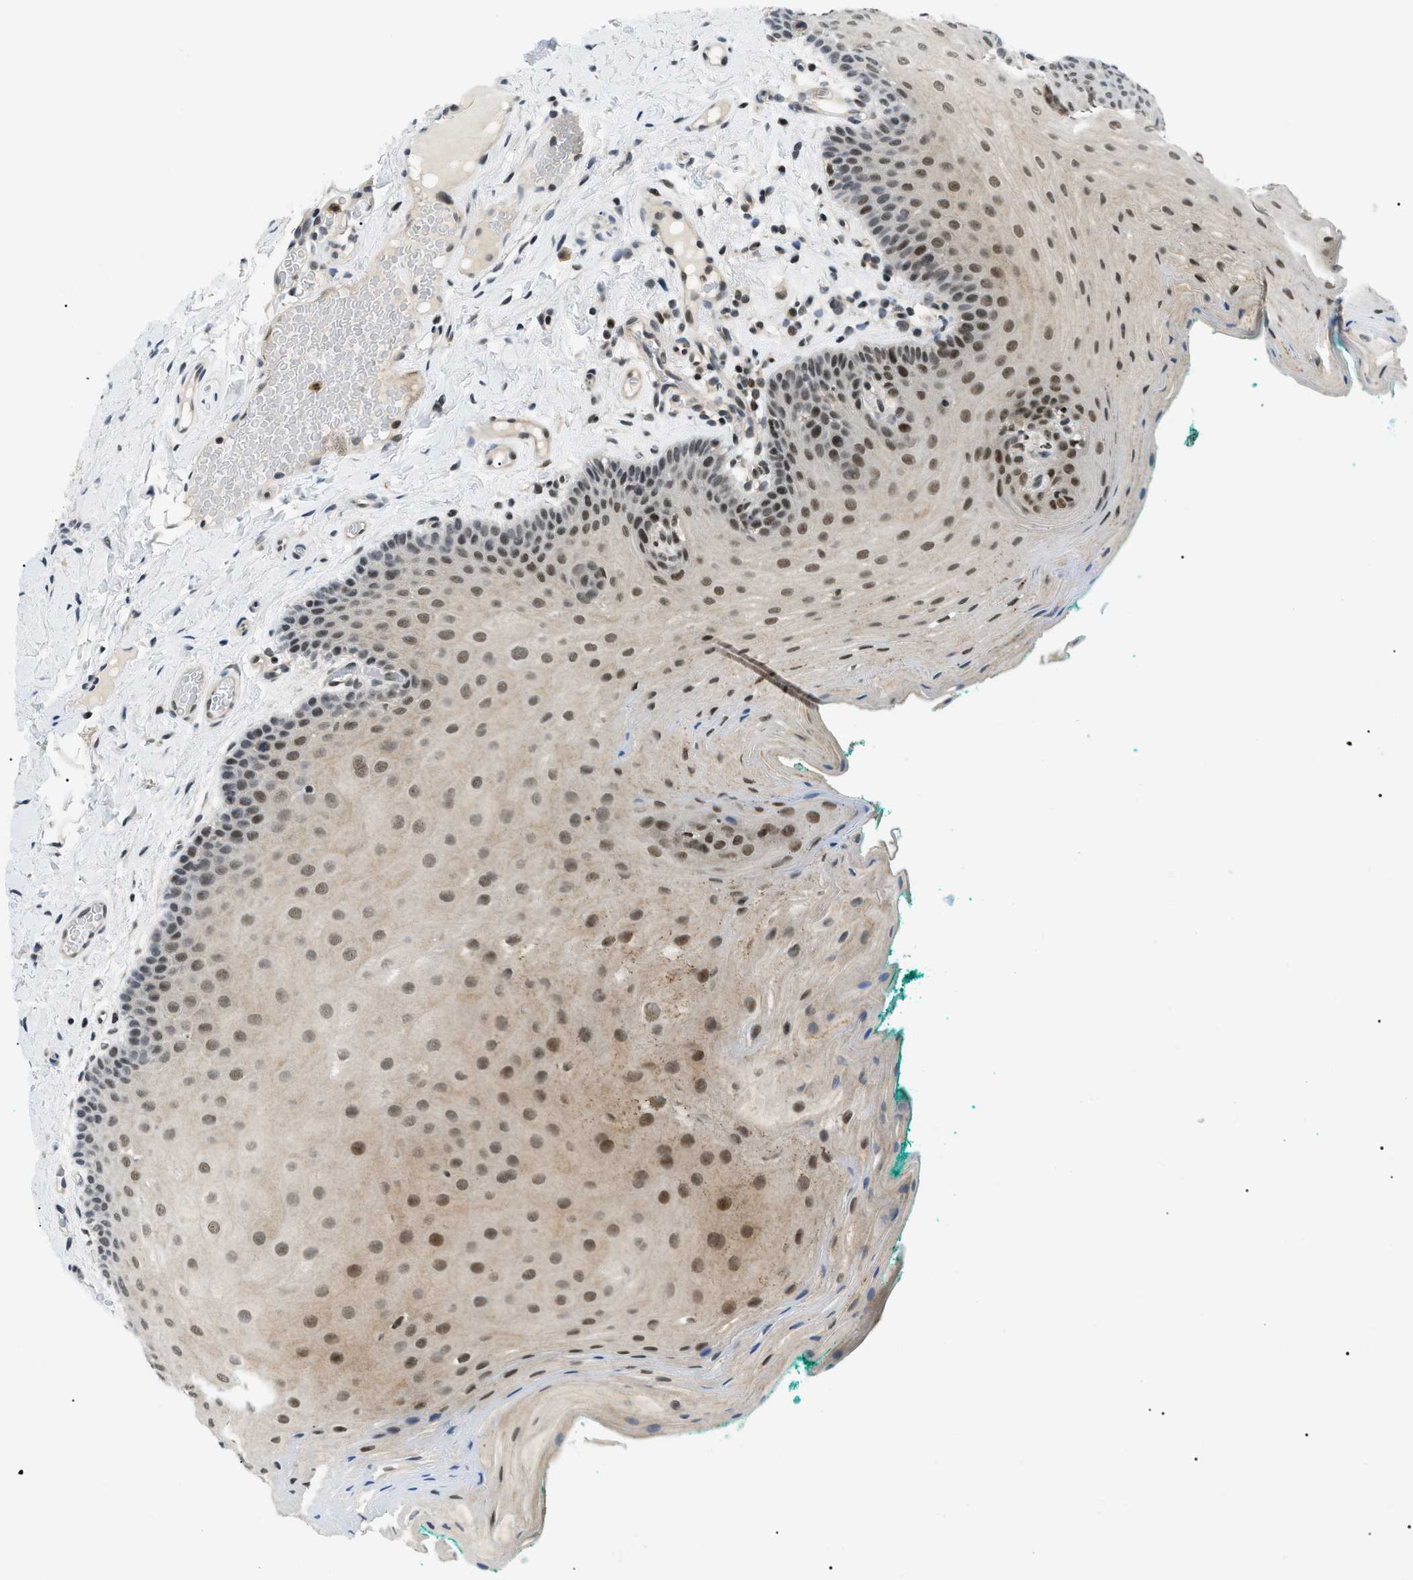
{"staining": {"intensity": "strong", "quantity": ">75%", "location": "nuclear"}, "tissue": "oral mucosa", "cell_type": "Squamous epithelial cells", "image_type": "normal", "snomed": [{"axis": "morphology", "description": "Normal tissue, NOS"}, {"axis": "topography", "description": "Oral tissue"}], "caption": "Protein expression by immunohistochemistry demonstrates strong nuclear expression in approximately >75% of squamous epithelial cells in normal oral mucosa. (Brightfield microscopy of DAB IHC at high magnification).", "gene": "RBM15", "patient": {"sex": "male", "age": 58}}